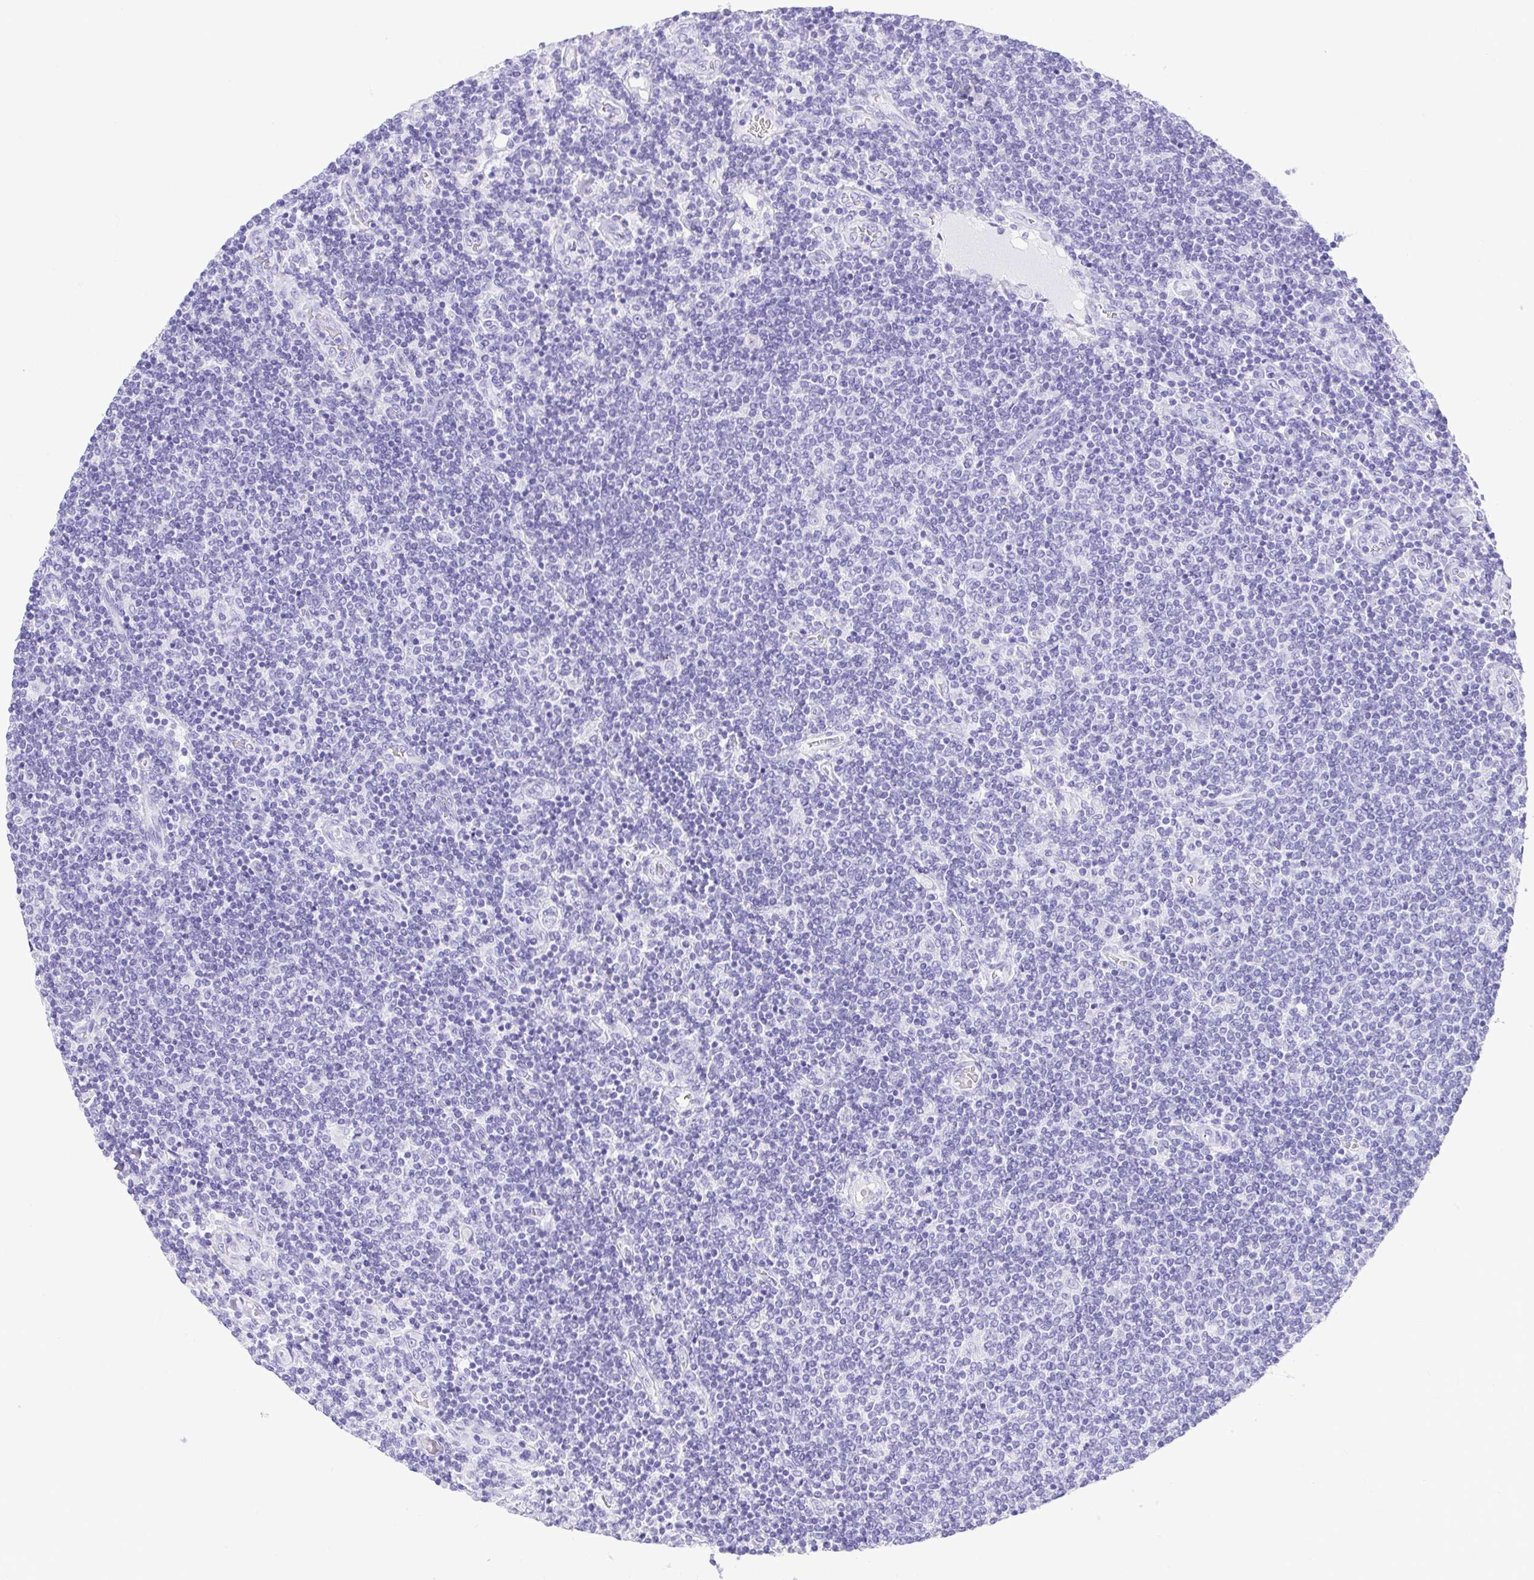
{"staining": {"intensity": "negative", "quantity": "none", "location": "none"}, "tissue": "lymphoma", "cell_type": "Tumor cells", "image_type": "cancer", "snomed": [{"axis": "morphology", "description": "Malignant lymphoma, non-Hodgkin's type, Low grade"}, {"axis": "topography", "description": "Lymph node"}], "caption": "Immunohistochemical staining of human lymphoma shows no significant staining in tumor cells.", "gene": "CDSN", "patient": {"sex": "male", "age": 52}}